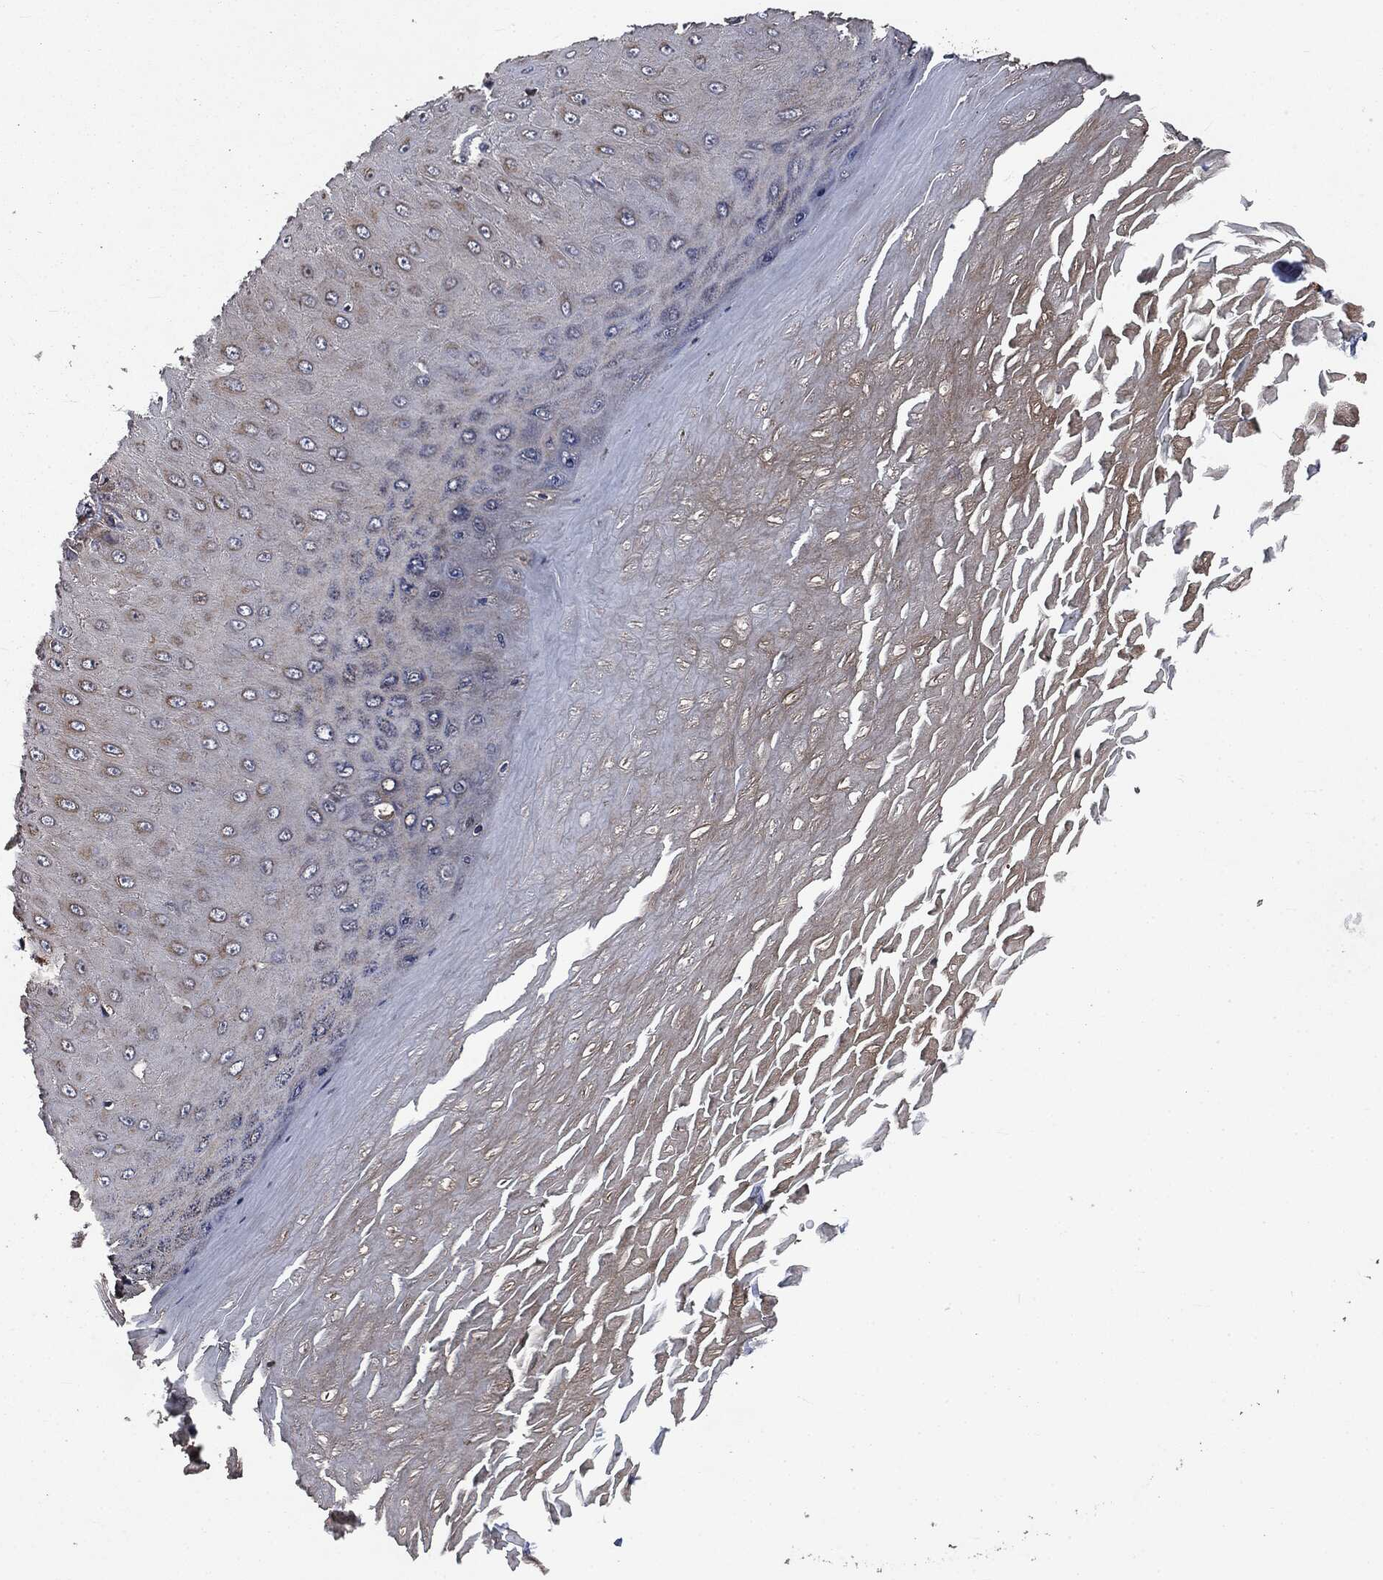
{"staining": {"intensity": "negative", "quantity": "none", "location": "none"}, "tissue": "skin cancer", "cell_type": "Tumor cells", "image_type": "cancer", "snomed": [{"axis": "morphology", "description": "Inflammation, NOS"}, {"axis": "morphology", "description": "Squamous cell carcinoma, NOS"}, {"axis": "topography", "description": "Skin"}], "caption": "Micrograph shows no protein positivity in tumor cells of skin cancer tissue. Nuclei are stained in blue.", "gene": "MAPK6", "patient": {"sex": "male", "age": 70}}